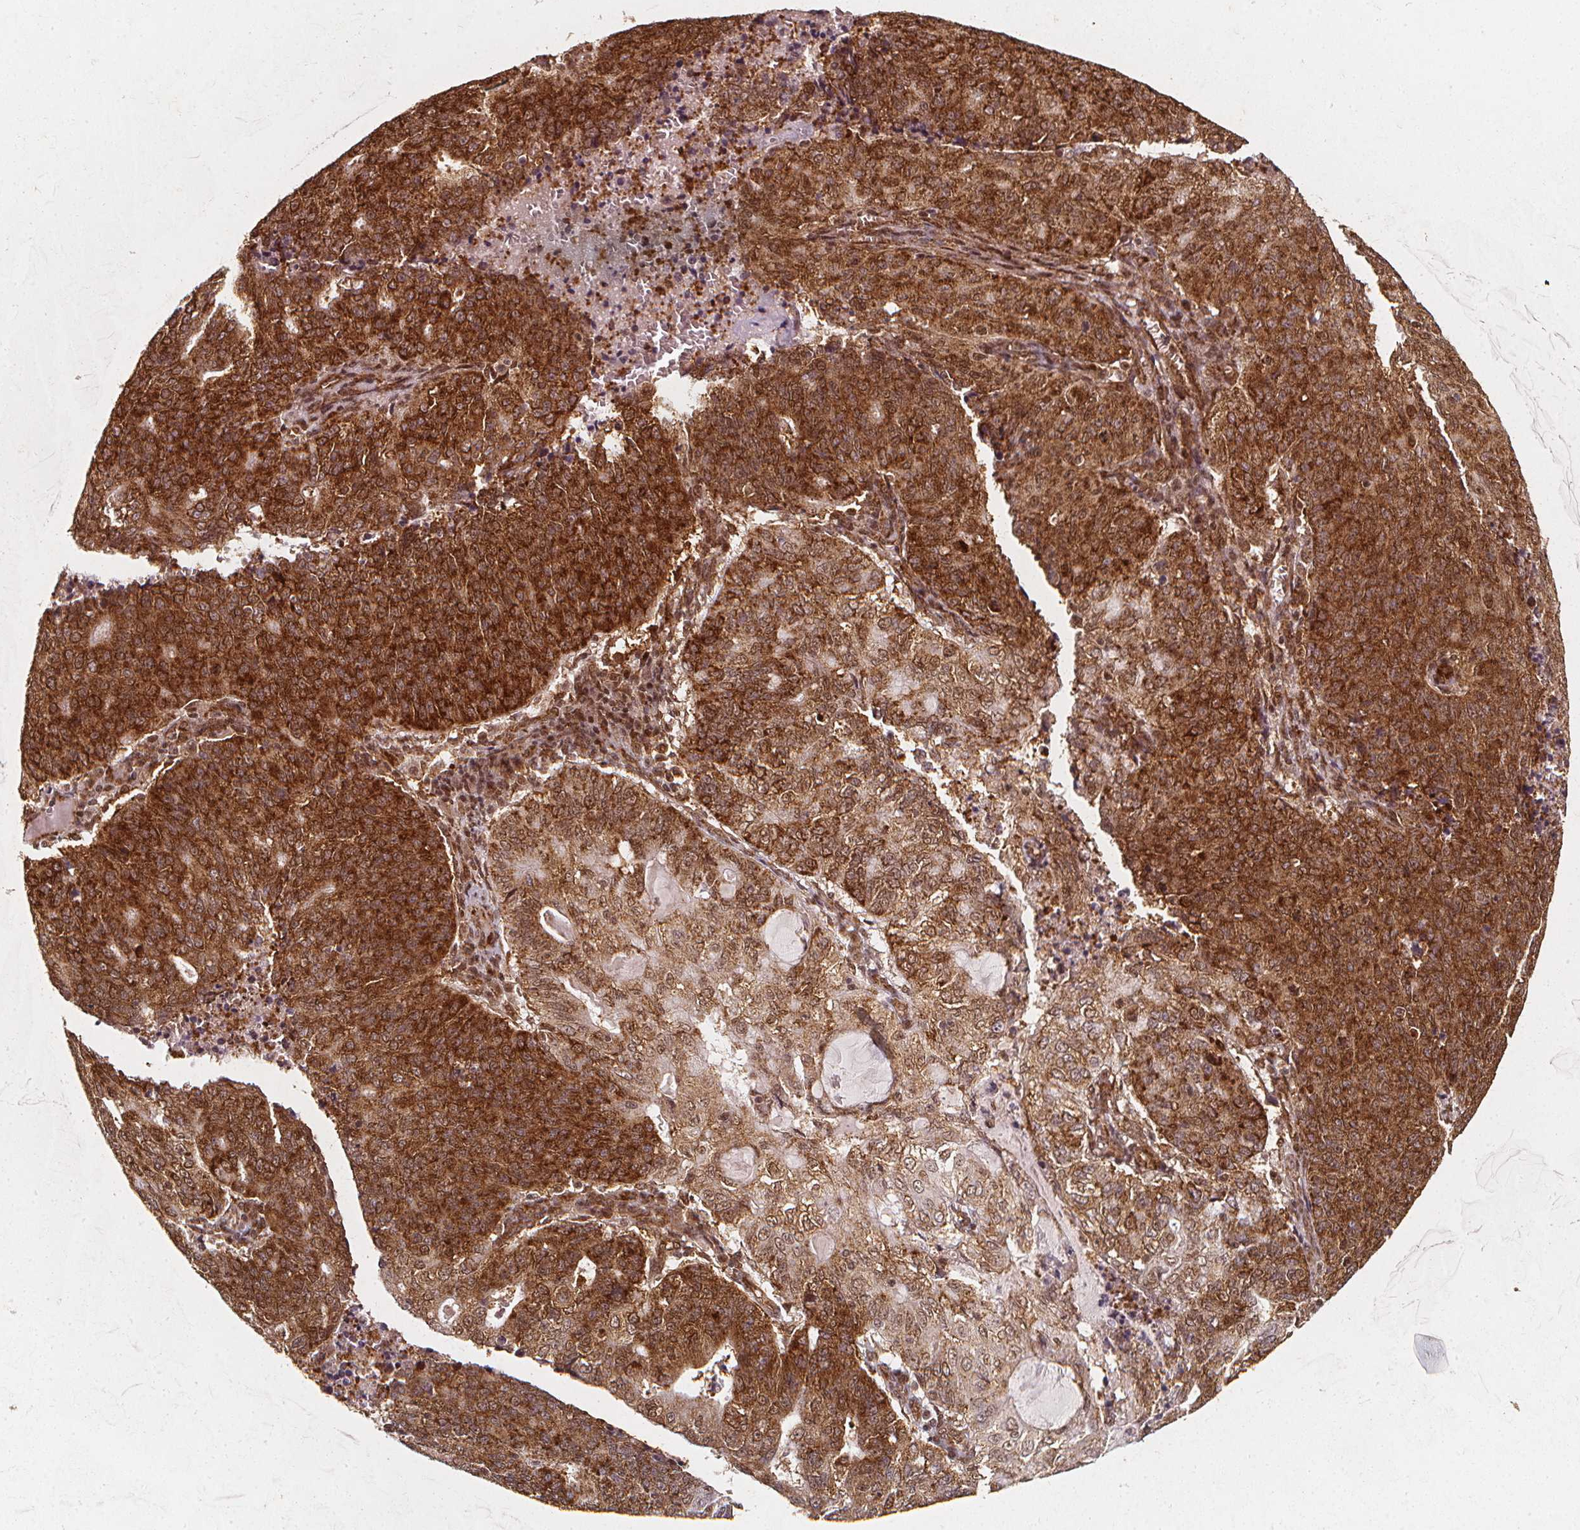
{"staining": {"intensity": "strong", "quantity": ">75%", "location": "cytoplasmic/membranous,nuclear"}, "tissue": "endometrial cancer", "cell_type": "Tumor cells", "image_type": "cancer", "snomed": [{"axis": "morphology", "description": "Adenocarcinoma, NOS"}, {"axis": "topography", "description": "Endometrium"}], "caption": "Strong cytoplasmic/membranous and nuclear staining is identified in about >75% of tumor cells in endometrial adenocarcinoma.", "gene": "SMN1", "patient": {"sex": "female", "age": 82}}